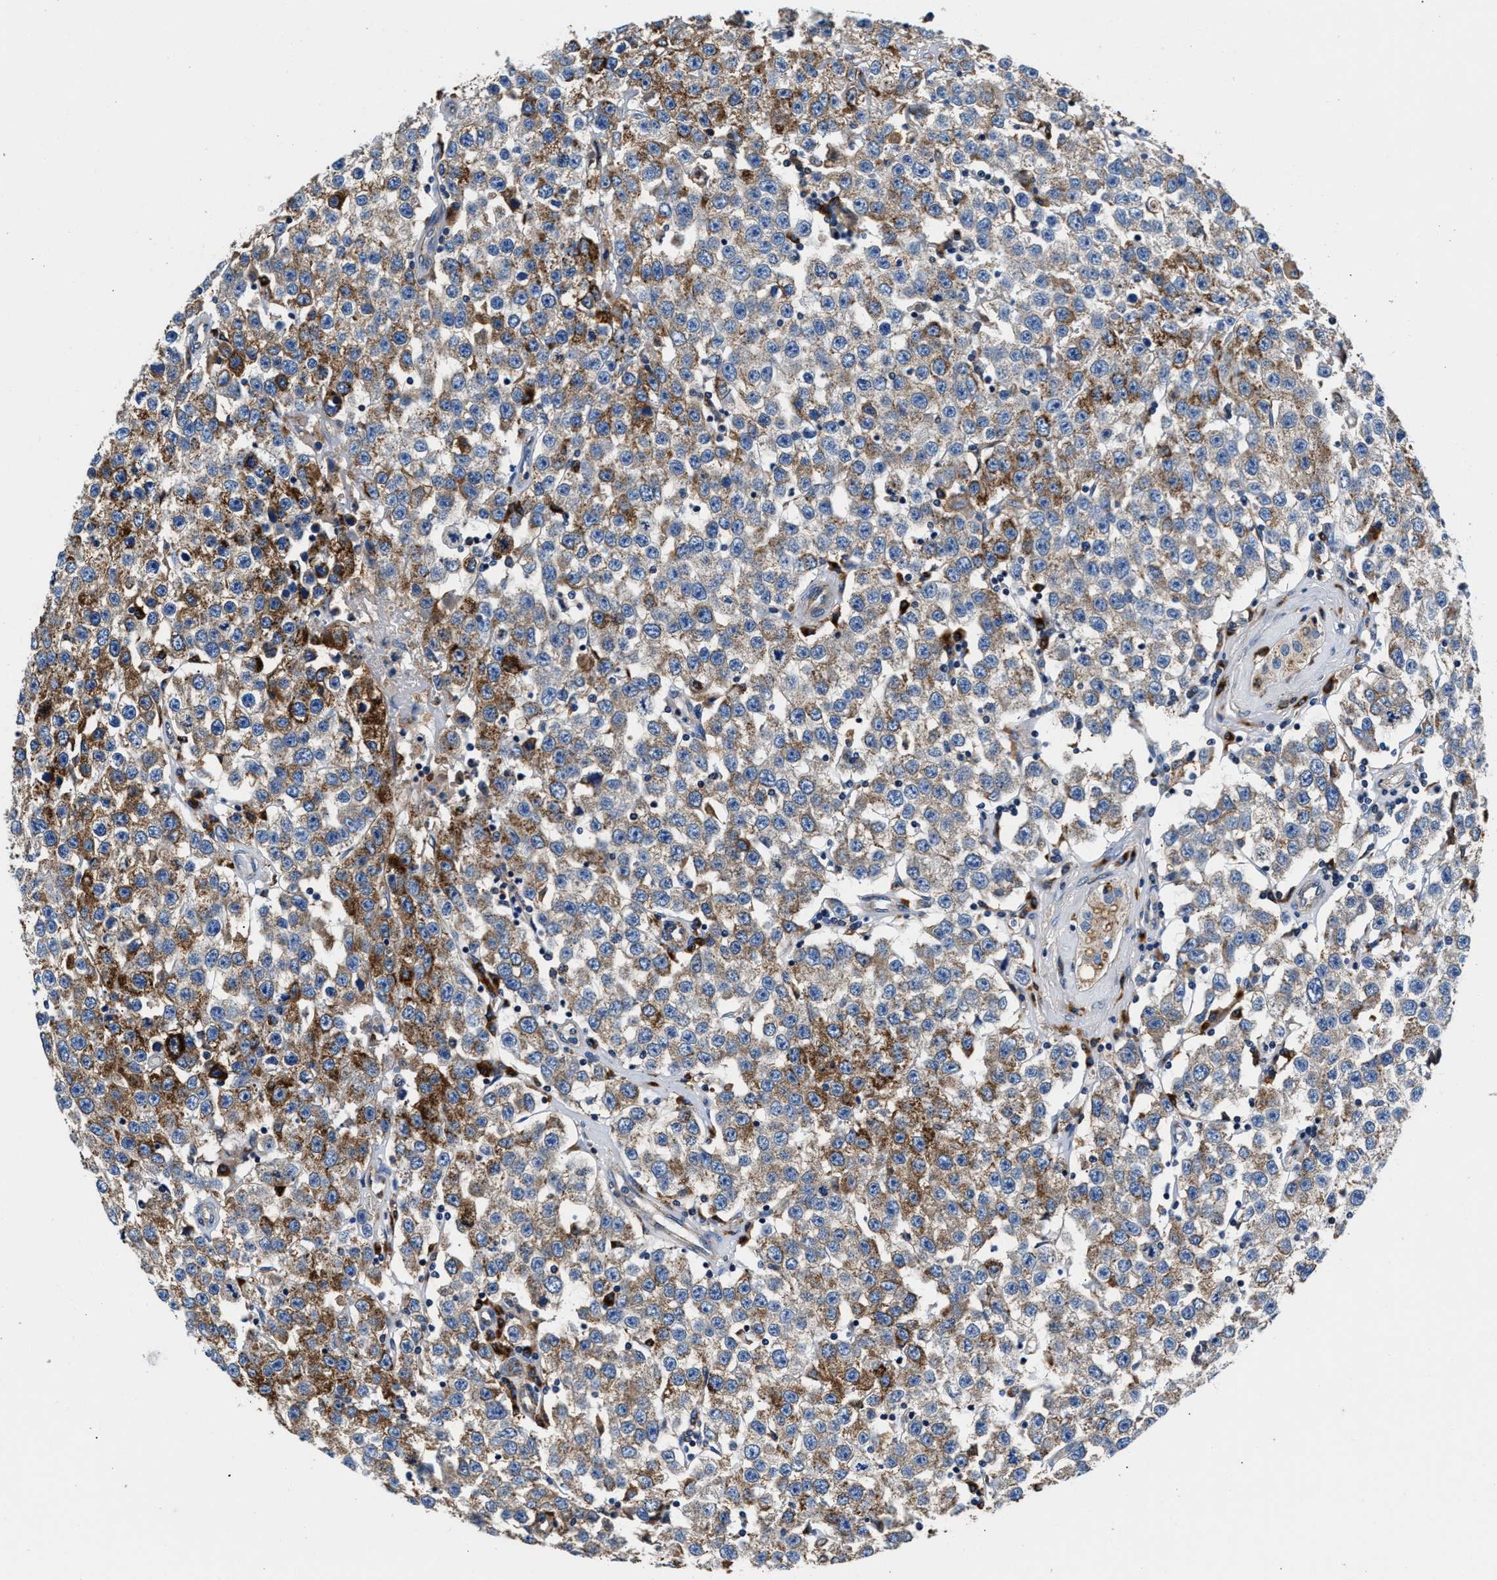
{"staining": {"intensity": "moderate", "quantity": "<25%", "location": "cytoplasmic/membranous"}, "tissue": "testis cancer", "cell_type": "Tumor cells", "image_type": "cancer", "snomed": [{"axis": "morphology", "description": "Seminoma, NOS"}, {"axis": "topography", "description": "Testis"}], "caption": "Testis cancer stained for a protein demonstrates moderate cytoplasmic/membranous positivity in tumor cells. (DAB (3,3'-diaminobenzidine) = brown stain, brightfield microscopy at high magnification).", "gene": "PPP1R9B", "patient": {"sex": "male", "age": 52}}